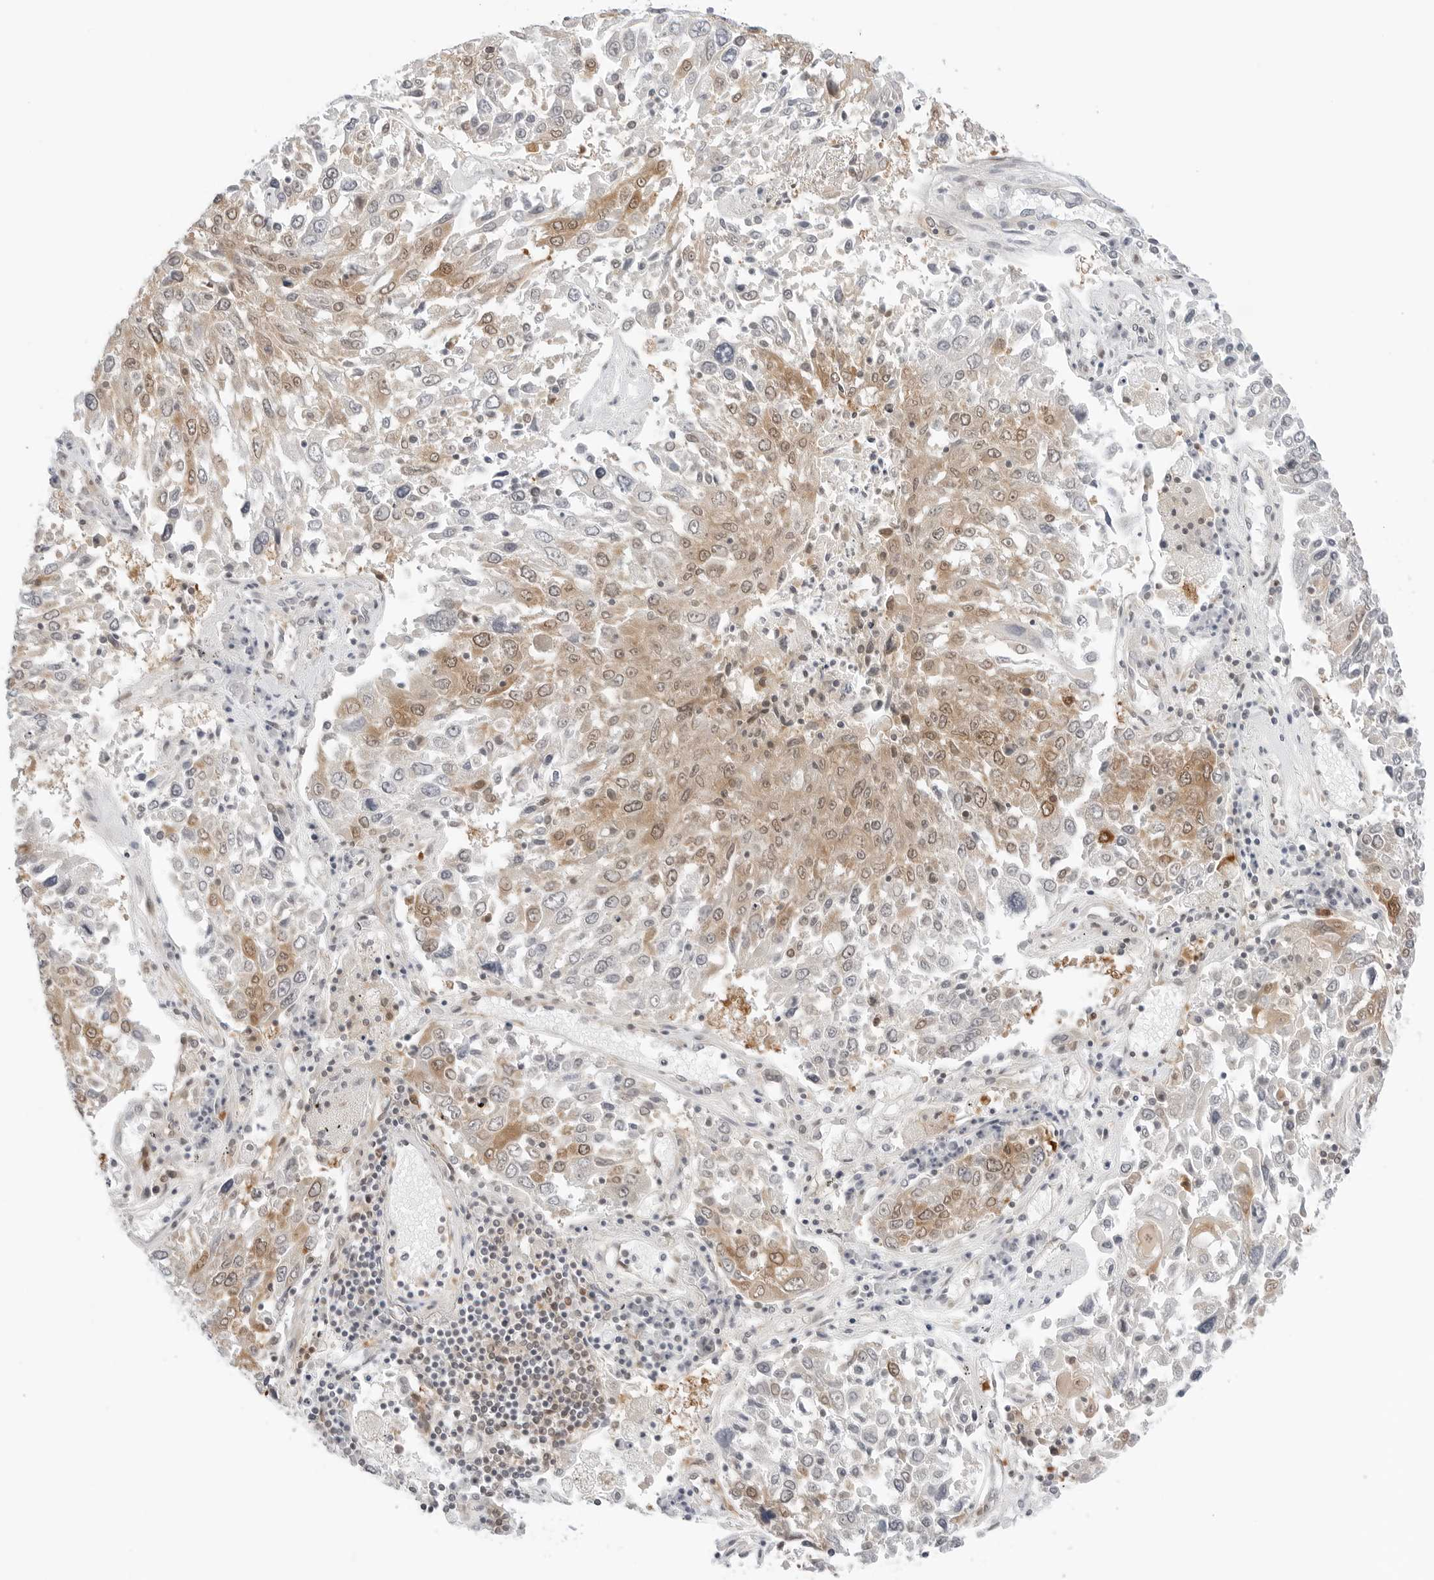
{"staining": {"intensity": "moderate", "quantity": "25%-75%", "location": "cytoplasmic/membranous,nuclear"}, "tissue": "lung cancer", "cell_type": "Tumor cells", "image_type": "cancer", "snomed": [{"axis": "morphology", "description": "Squamous cell carcinoma, NOS"}, {"axis": "topography", "description": "Lung"}], "caption": "Squamous cell carcinoma (lung) was stained to show a protein in brown. There is medium levels of moderate cytoplasmic/membranous and nuclear expression in approximately 25%-75% of tumor cells.", "gene": "NUDC", "patient": {"sex": "male", "age": 65}}